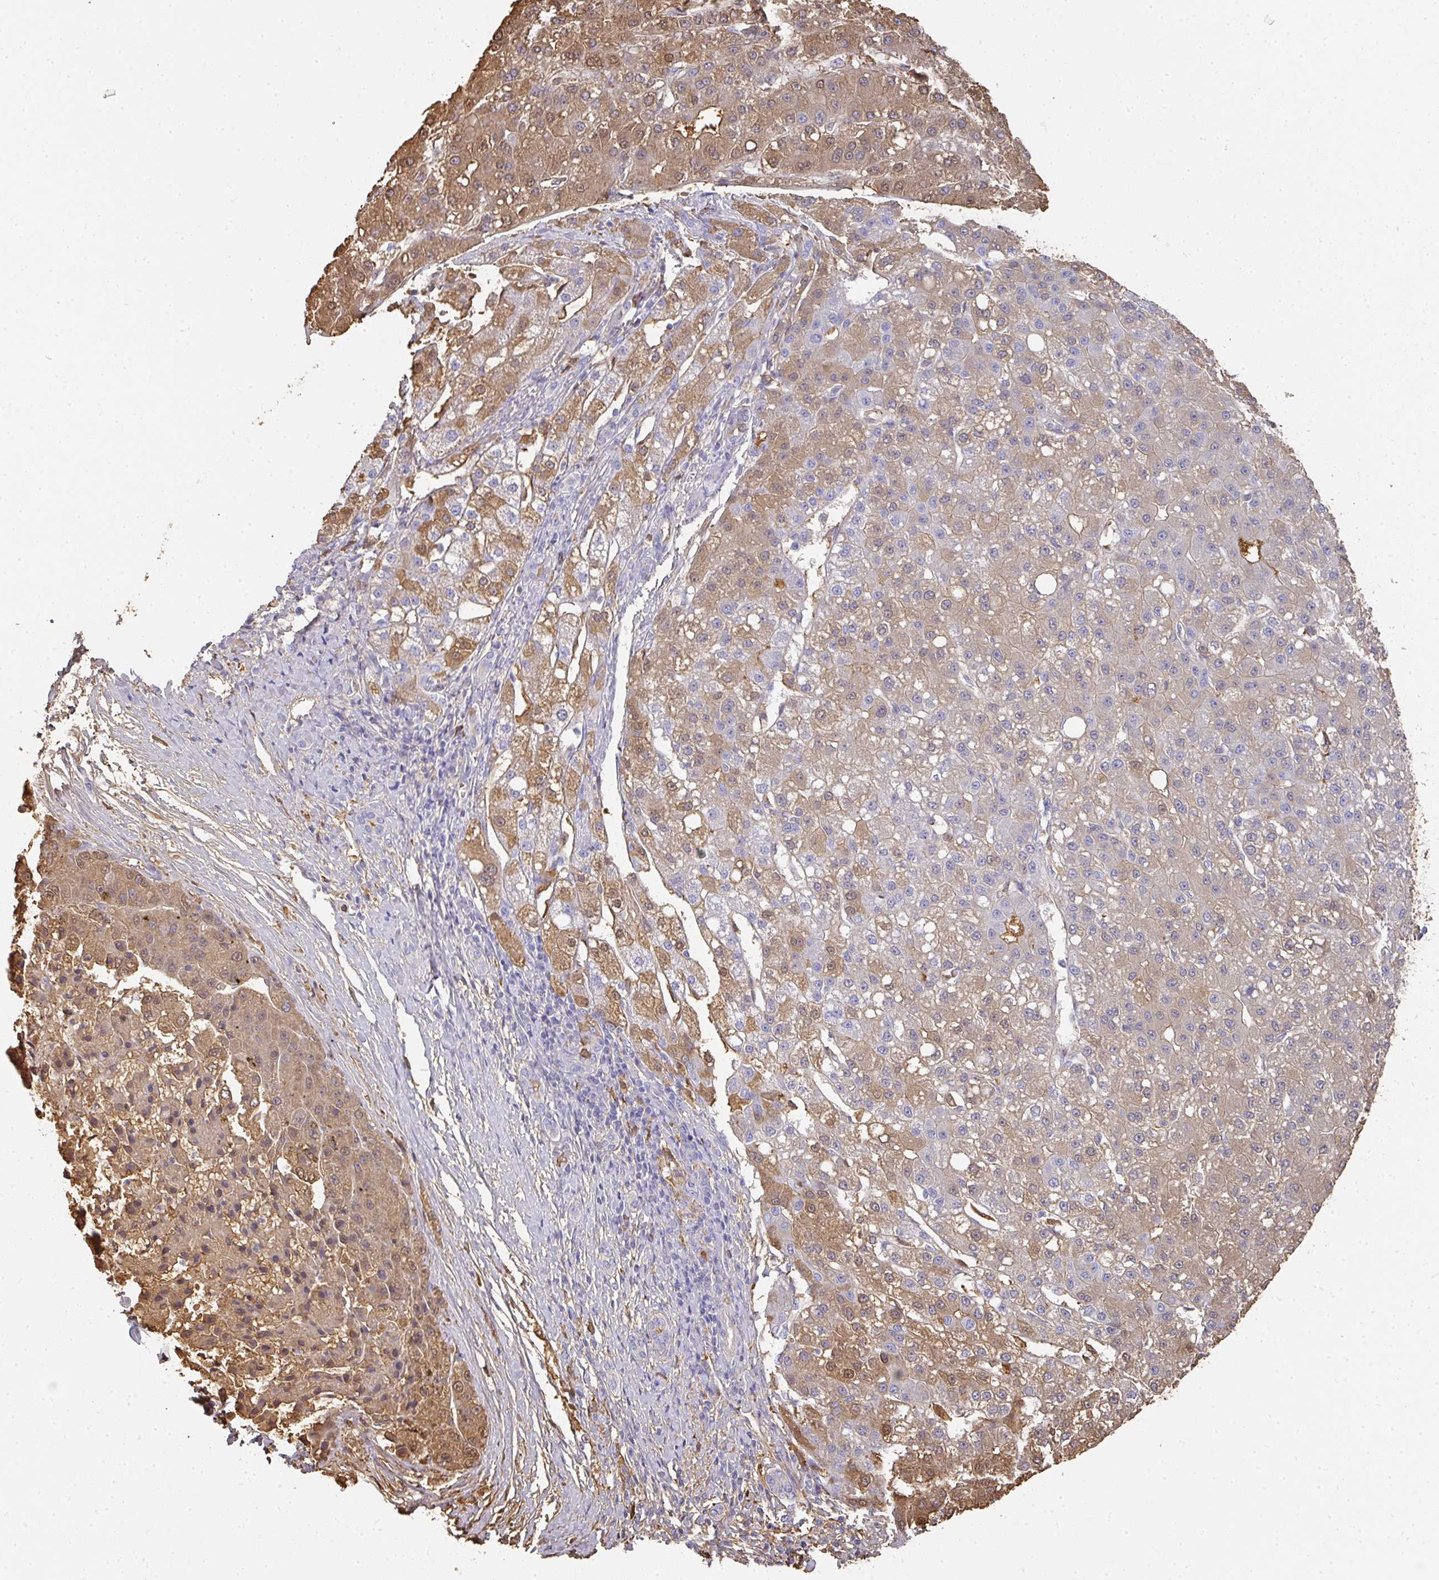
{"staining": {"intensity": "moderate", "quantity": "25%-75%", "location": "cytoplasmic/membranous"}, "tissue": "liver cancer", "cell_type": "Tumor cells", "image_type": "cancer", "snomed": [{"axis": "morphology", "description": "Carcinoma, Hepatocellular, NOS"}, {"axis": "topography", "description": "Liver"}], "caption": "This photomicrograph displays immunohistochemistry (IHC) staining of human liver cancer, with medium moderate cytoplasmic/membranous expression in about 25%-75% of tumor cells.", "gene": "ALB", "patient": {"sex": "male", "age": 67}}